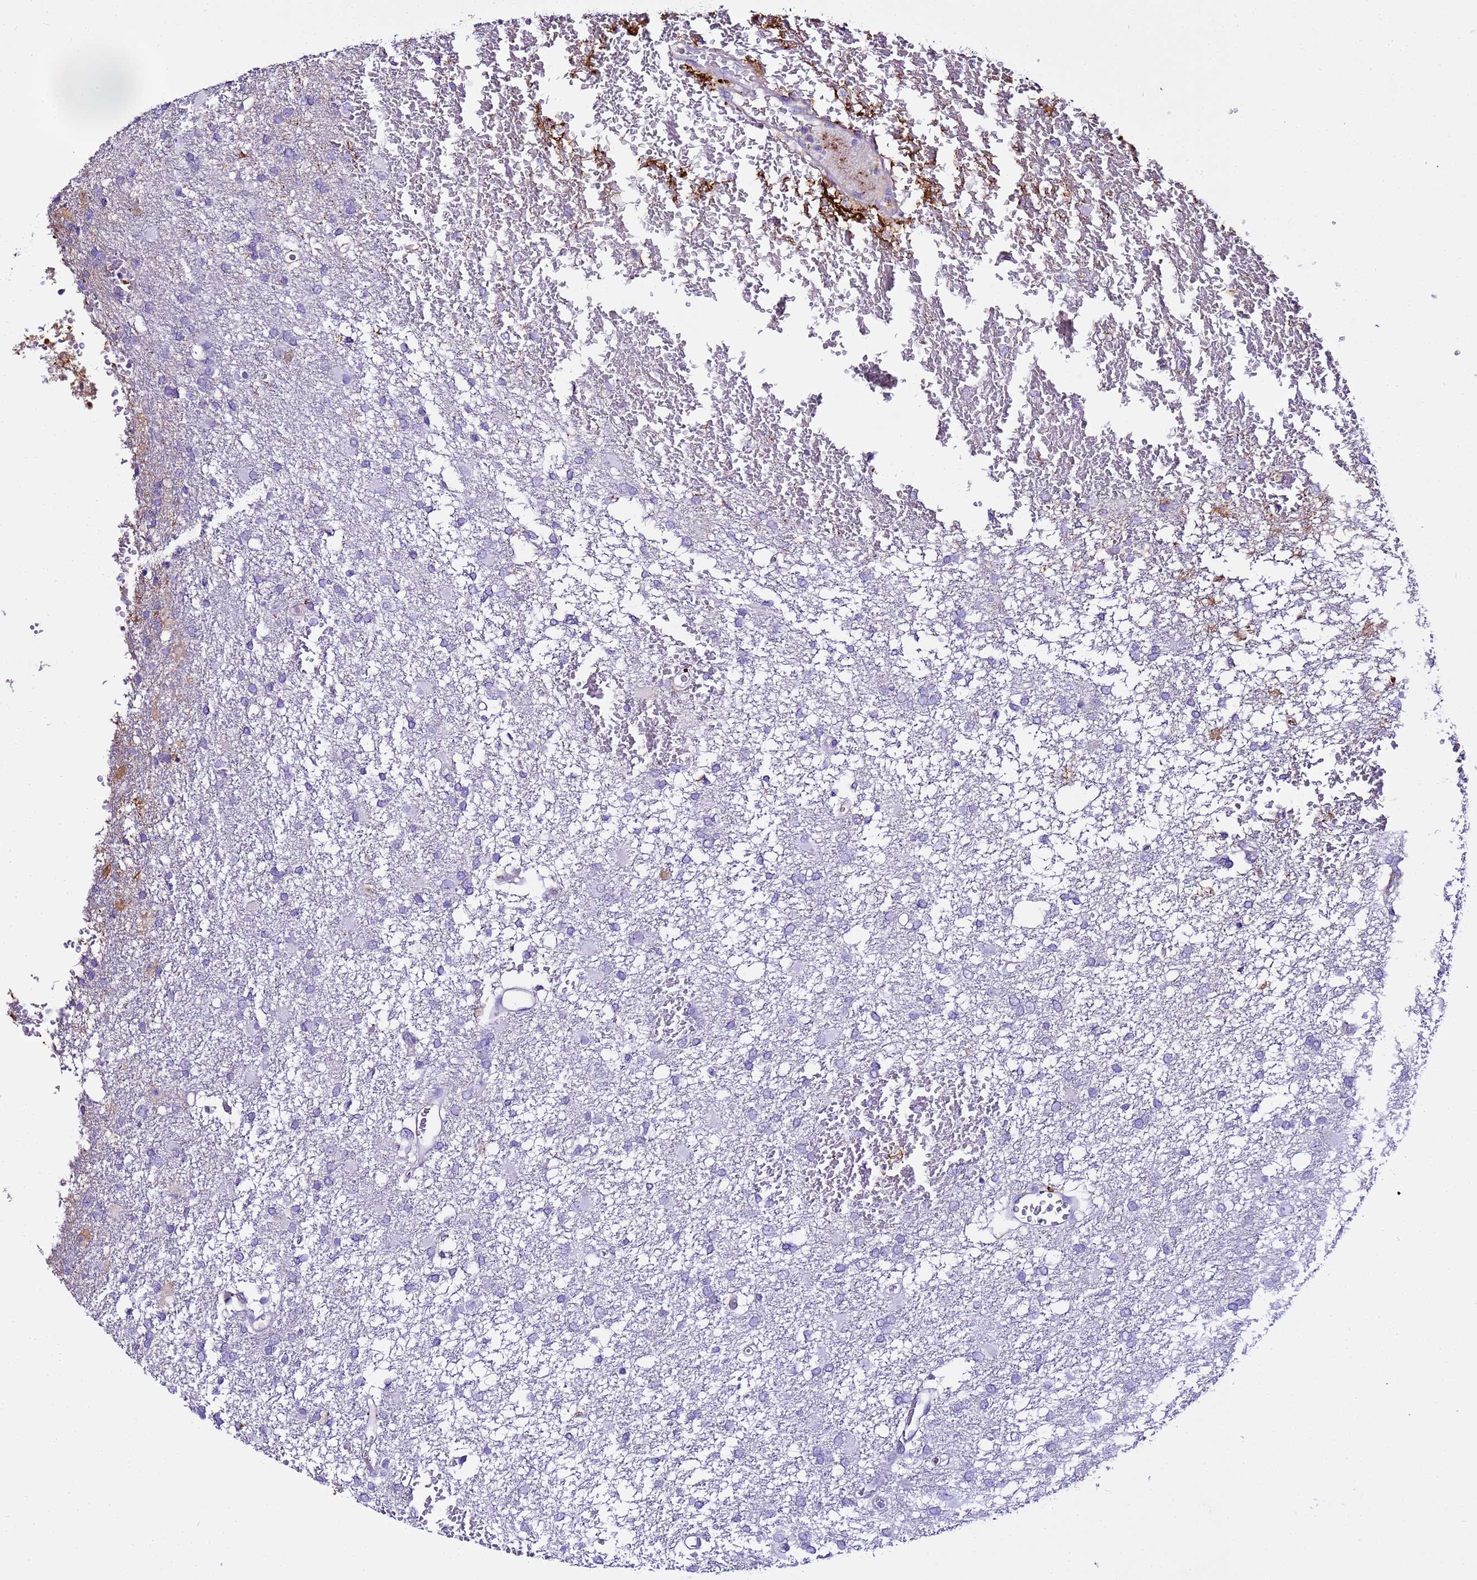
{"staining": {"intensity": "negative", "quantity": "none", "location": "none"}, "tissue": "glioma", "cell_type": "Tumor cells", "image_type": "cancer", "snomed": [{"axis": "morphology", "description": "Glioma, malignant, High grade"}, {"axis": "topography", "description": "Brain"}], "caption": "Immunohistochemistry micrograph of neoplastic tissue: malignant glioma (high-grade) stained with DAB (3,3'-diaminobenzidine) exhibits no significant protein positivity in tumor cells. The staining was performed using DAB (3,3'-diaminobenzidine) to visualize the protein expression in brown, while the nuclei were stained in blue with hematoxylin (Magnification: 20x).", "gene": "CFHR2", "patient": {"sex": "female", "age": 74}}